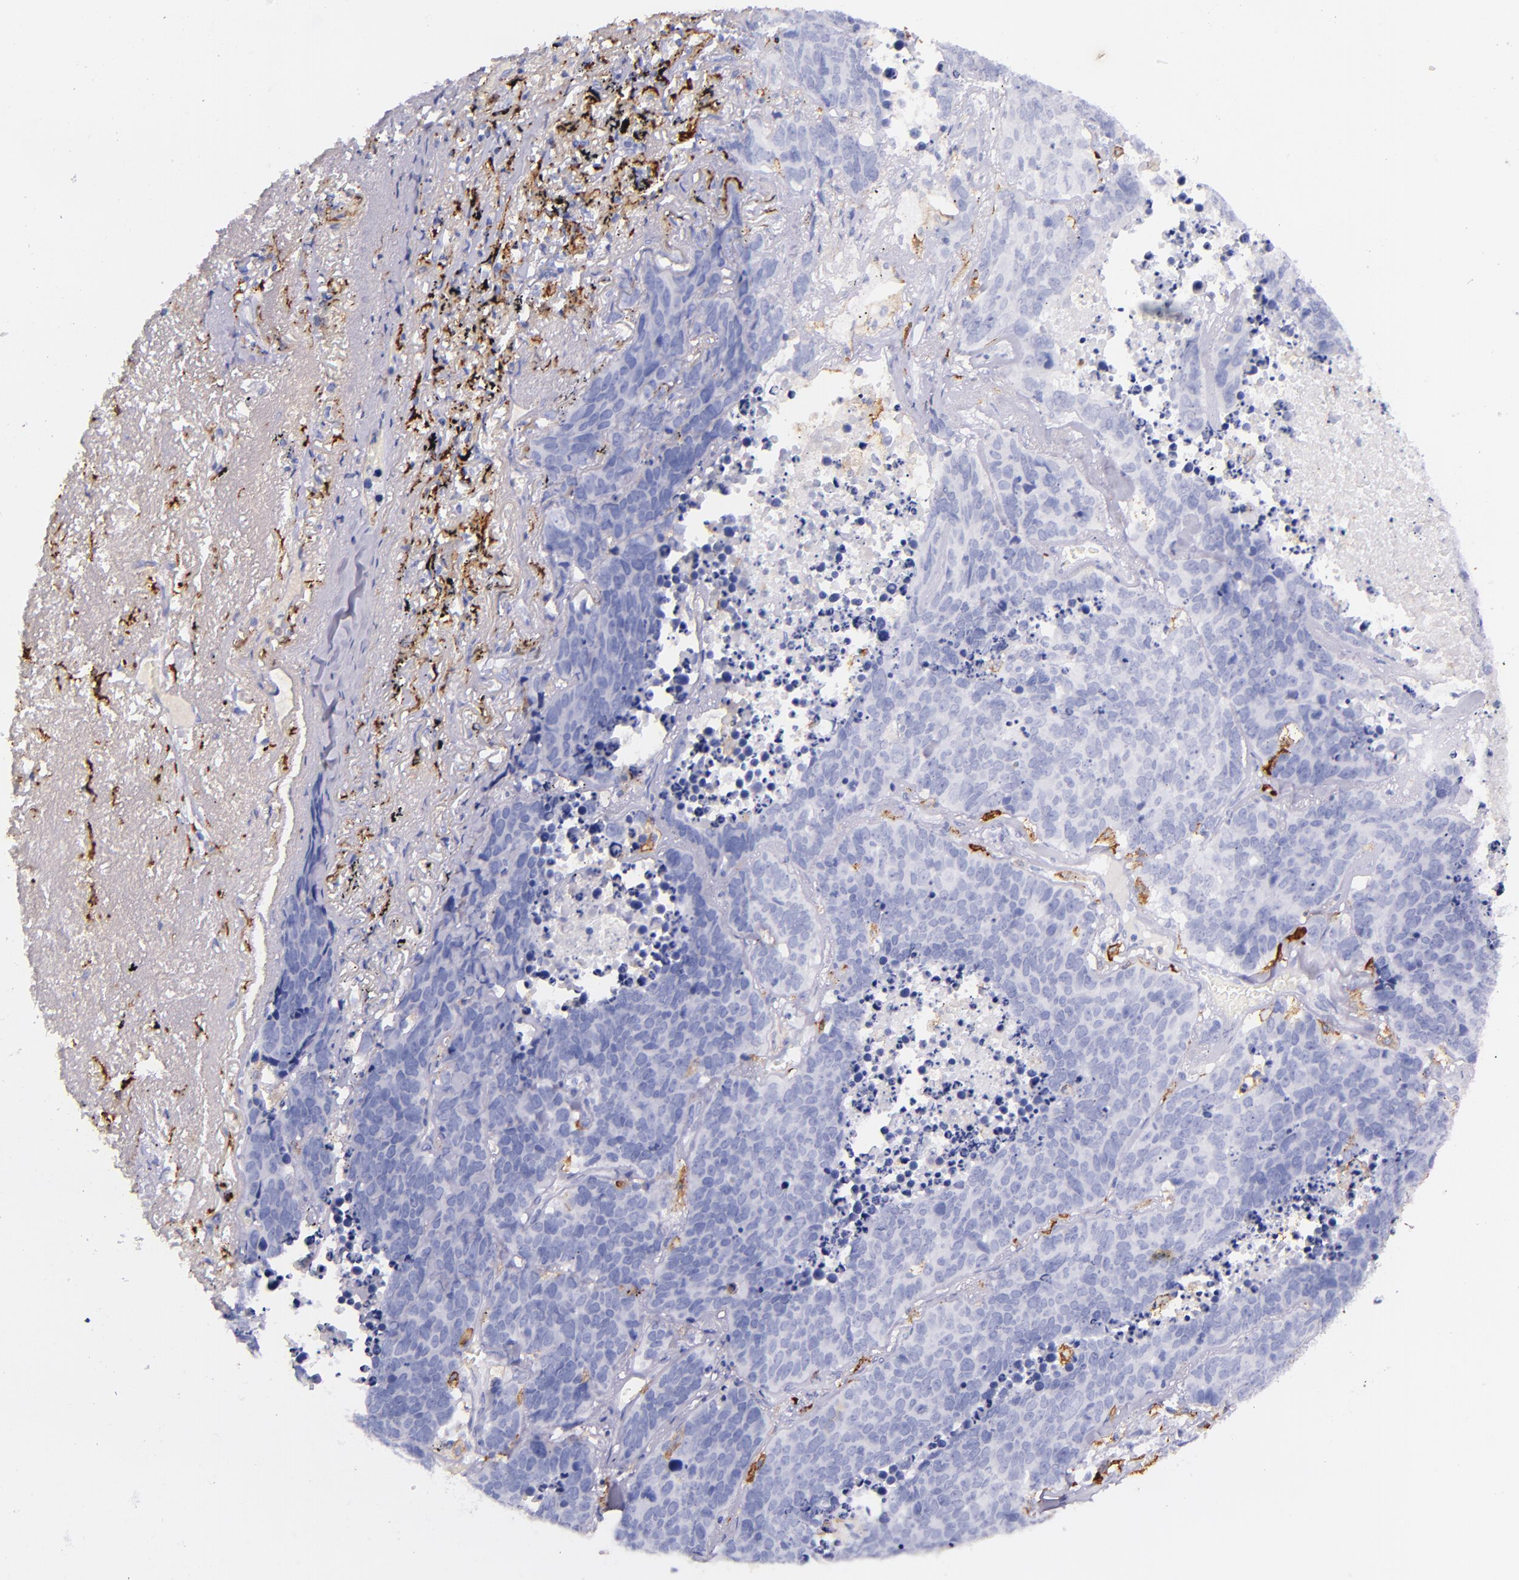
{"staining": {"intensity": "negative", "quantity": "none", "location": "none"}, "tissue": "lung cancer", "cell_type": "Tumor cells", "image_type": "cancer", "snomed": [{"axis": "morphology", "description": "Carcinoid, malignant, NOS"}, {"axis": "topography", "description": "Lung"}], "caption": "IHC of carcinoid (malignant) (lung) demonstrates no staining in tumor cells.", "gene": "CD163", "patient": {"sex": "male", "age": 60}}